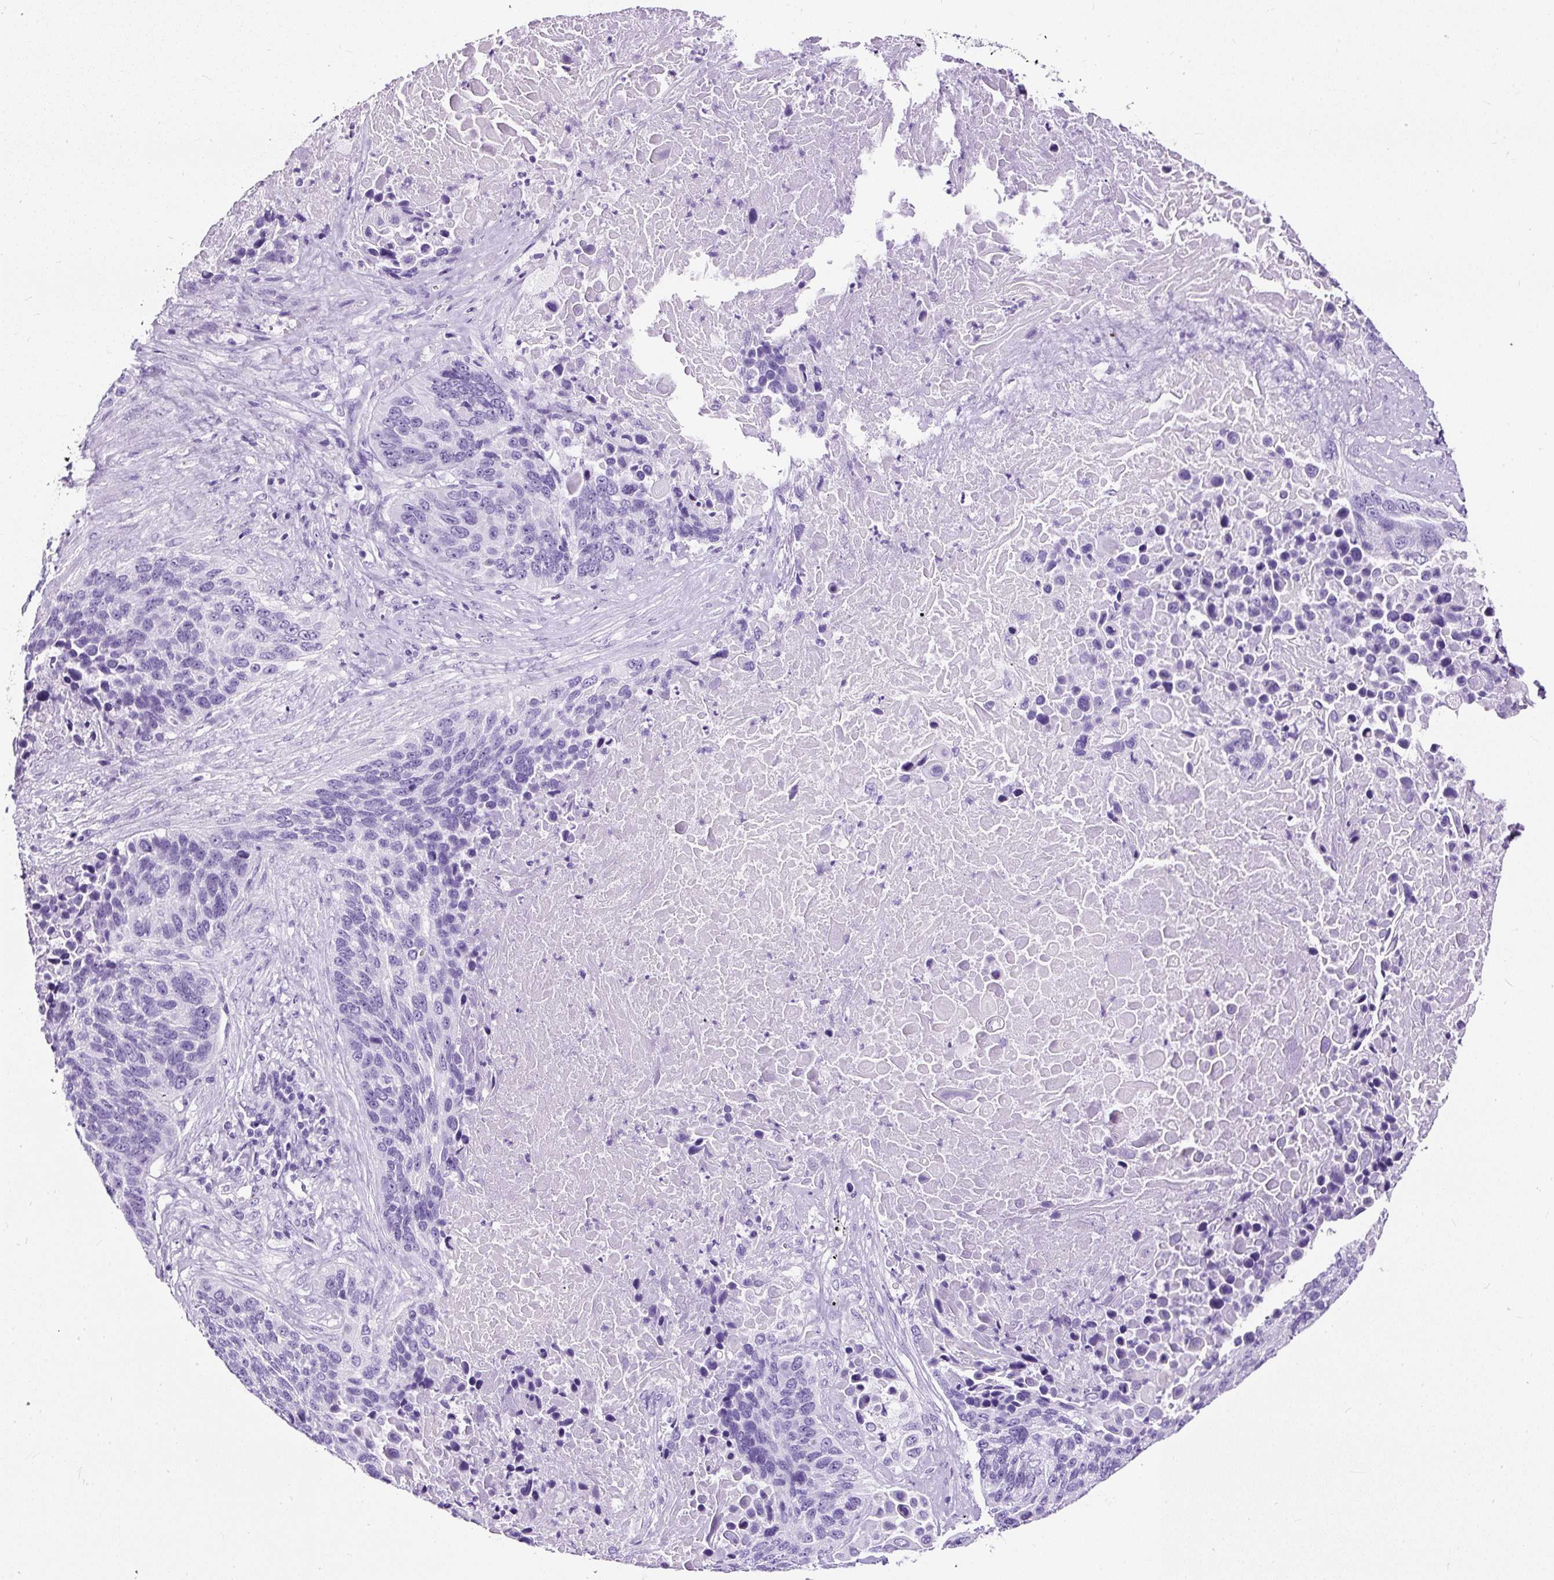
{"staining": {"intensity": "negative", "quantity": "none", "location": "none"}, "tissue": "lung cancer", "cell_type": "Tumor cells", "image_type": "cancer", "snomed": [{"axis": "morphology", "description": "Squamous cell carcinoma, NOS"}, {"axis": "topography", "description": "Lung"}], "caption": "IHC histopathology image of lung cancer stained for a protein (brown), which reveals no staining in tumor cells.", "gene": "NTS", "patient": {"sex": "male", "age": 66}}